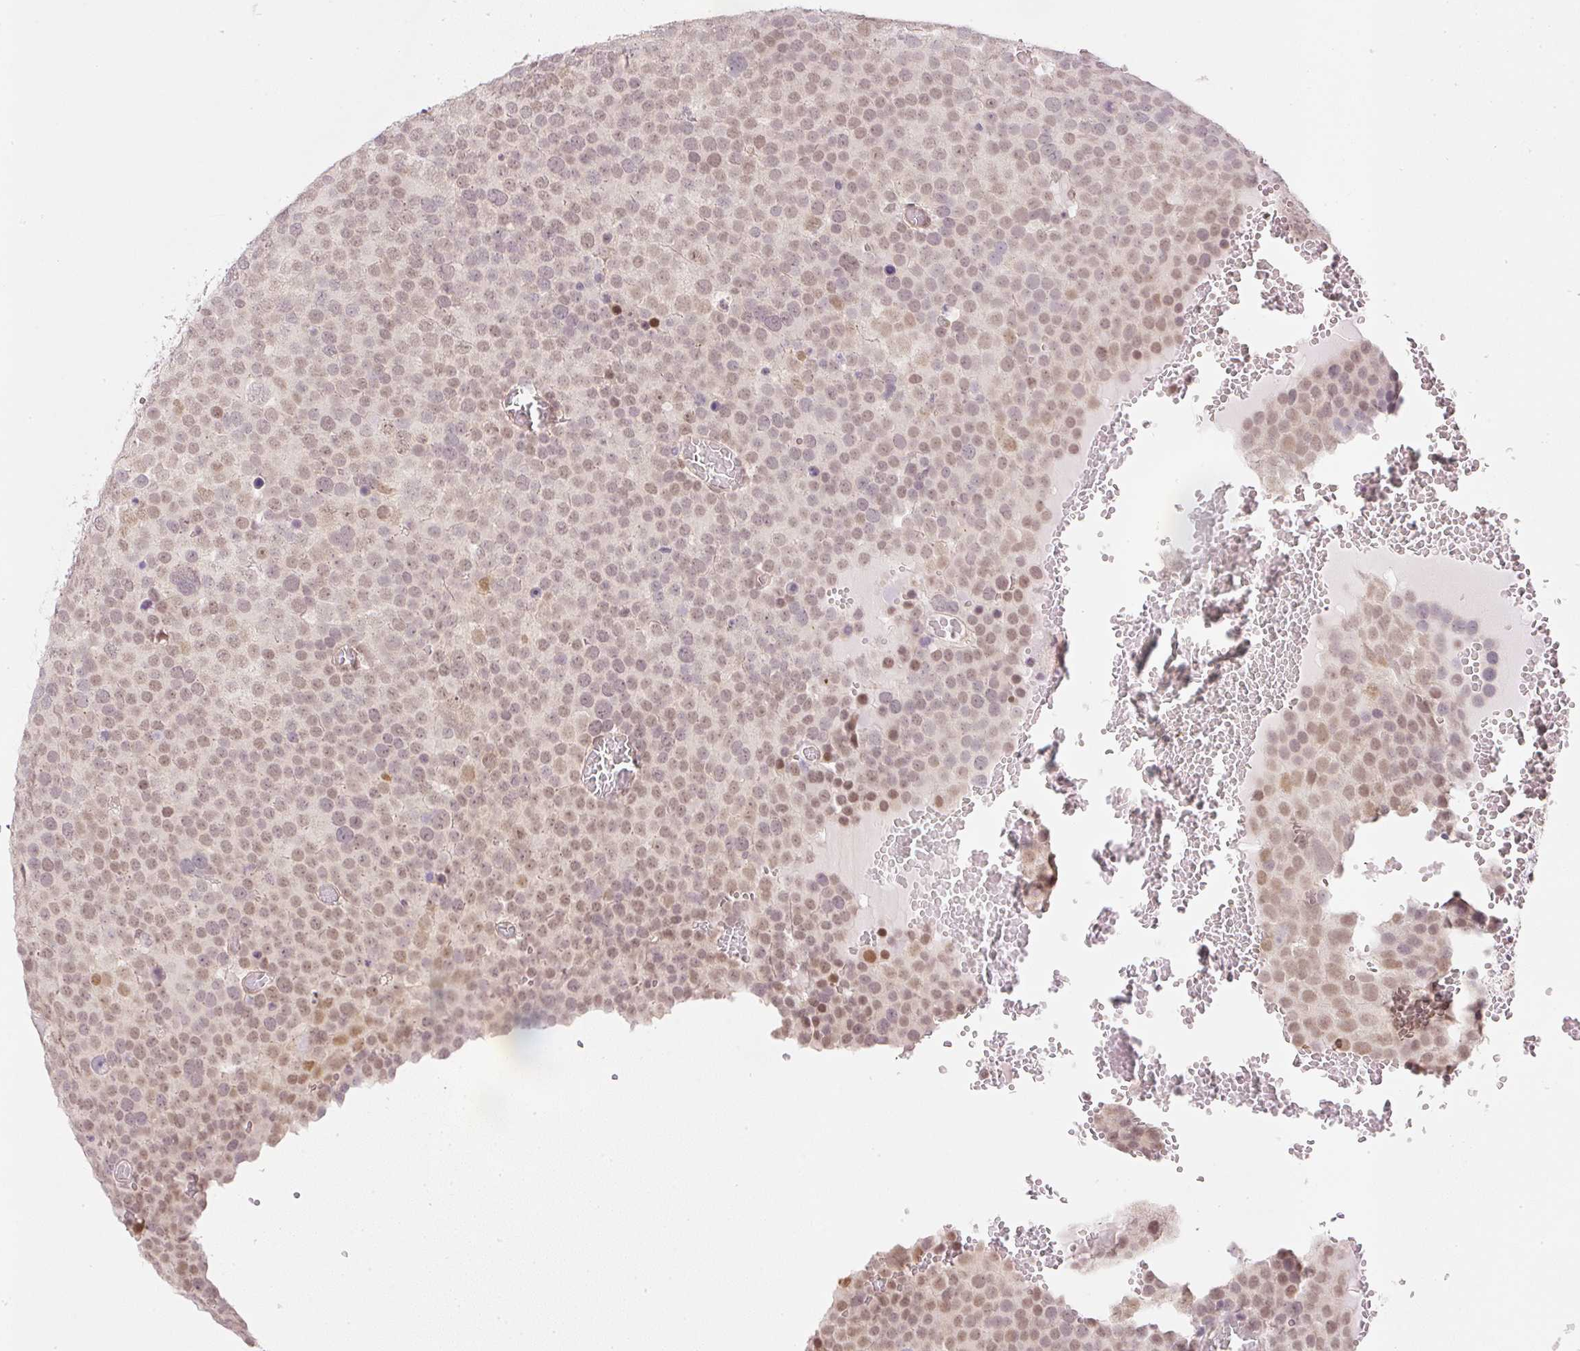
{"staining": {"intensity": "moderate", "quantity": ">75%", "location": "nuclear"}, "tissue": "testis cancer", "cell_type": "Tumor cells", "image_type": "cancer", "snomed": [{"axis": "morphology", "description": "Seminoma, NOS"}, {"axis": "topography", "description": "Testis"}], "caption": "The histopathology image exhibits immunohistochemical staining of testis cancer. There is moderate nuclear positivity is seen in approximately >75% of tumor cells. The staining was performed using DAB, with brown indicating positive protein expression. Nuclei are stained blue with hematoxylin.", "gene": "DPPA4", "patient": {"sex": "male", "age": 71}}